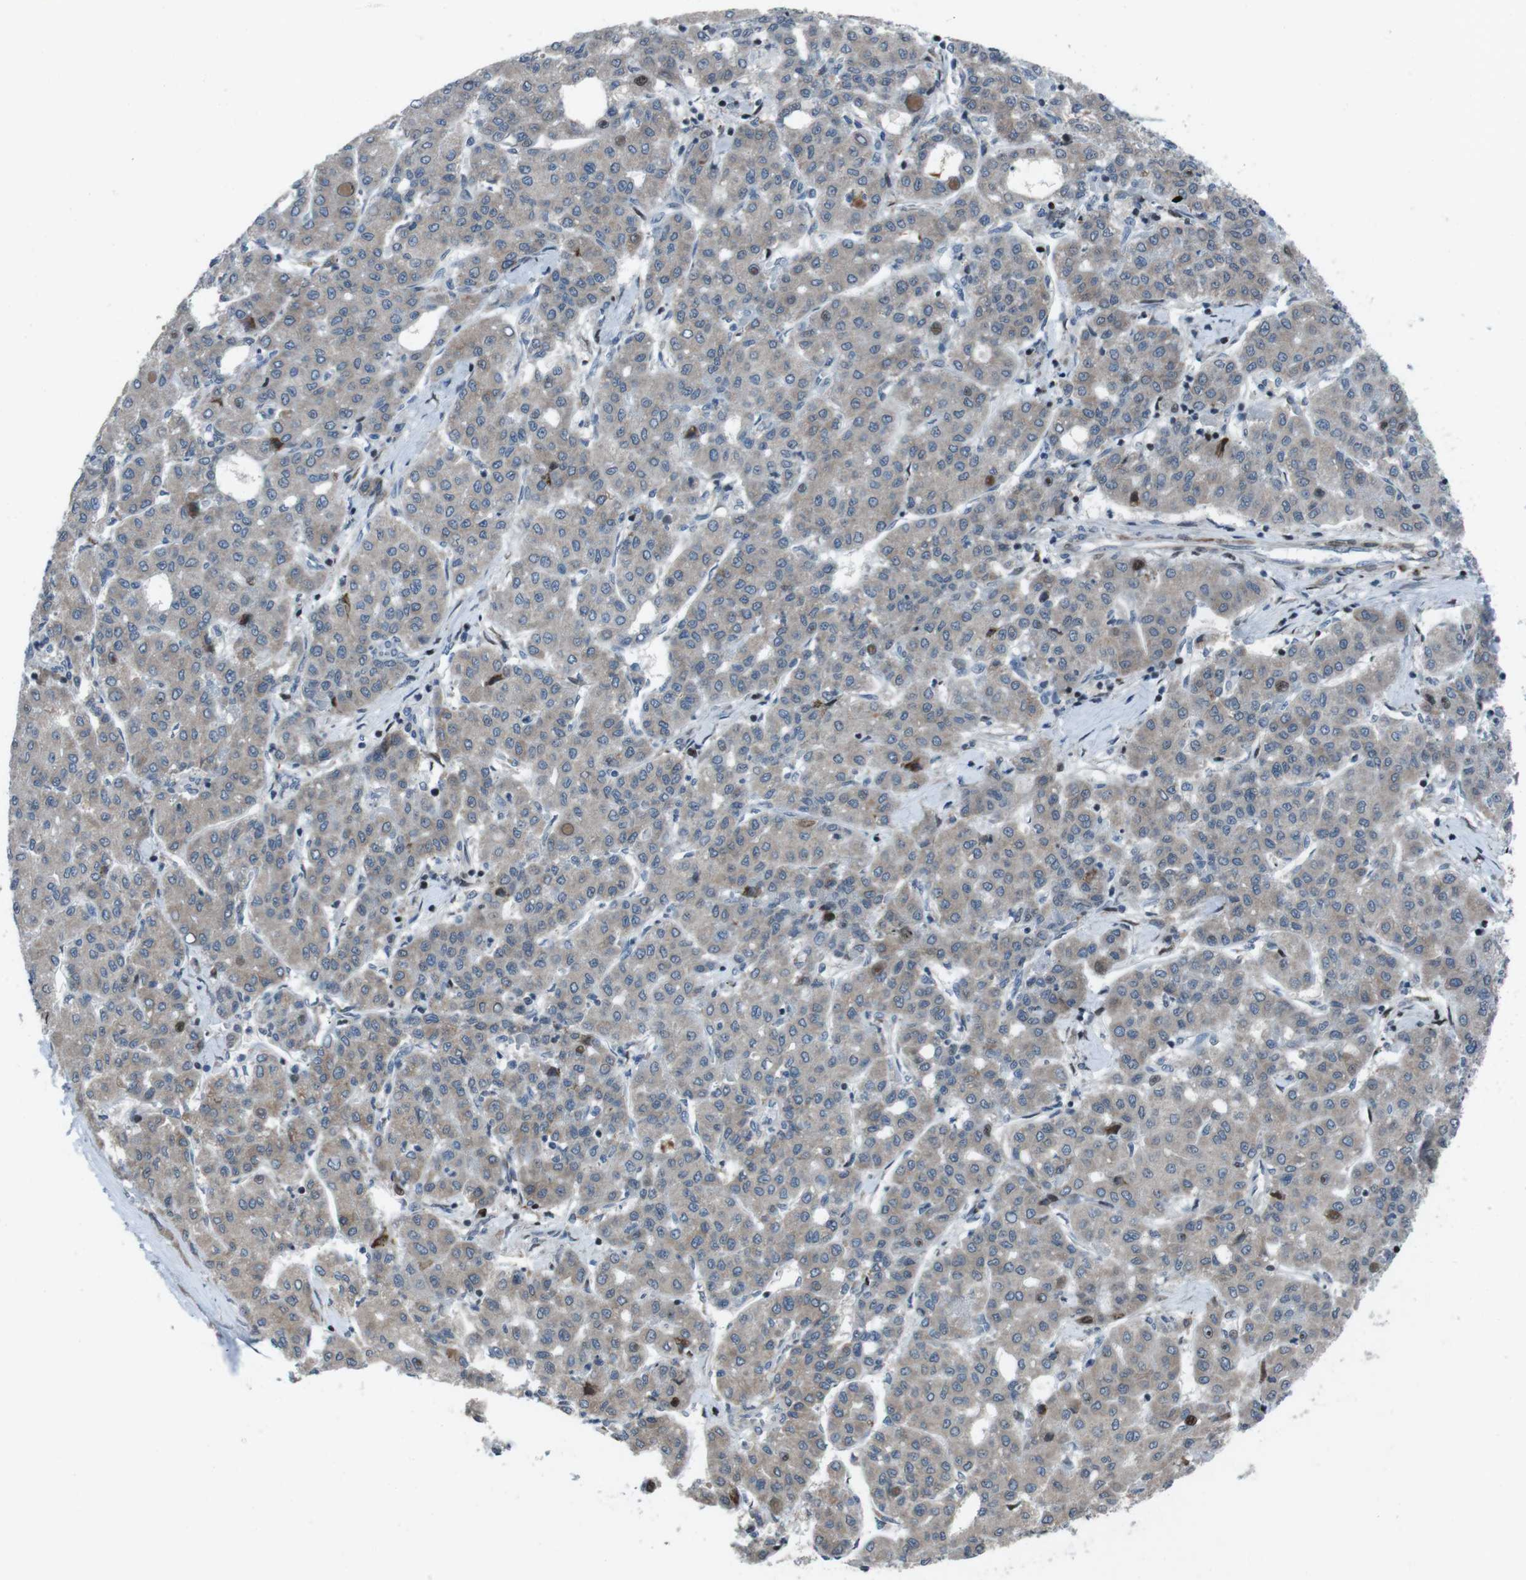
{"staining": {"intensity": "moderate", "quantity": "<25%", "location": "cytoplasmic/membranous,nuclear"}, "tissue": "liver cancer", "cell_type": "Tumor cells", "image_type": "cancer", "snomed": [{"axis": "morphology", "description": "Carcinoma, Hepatocellular, NOS"}, {"axis": "topography", "description": "Liver"}], "caption": "Human liver cancer (hepatocellular carcinoma) stained with a protein marker demonstrates moderate staining in tumor cells.", "gene": "PBRM1", "patient": {"sex": "male", "age": 65}}